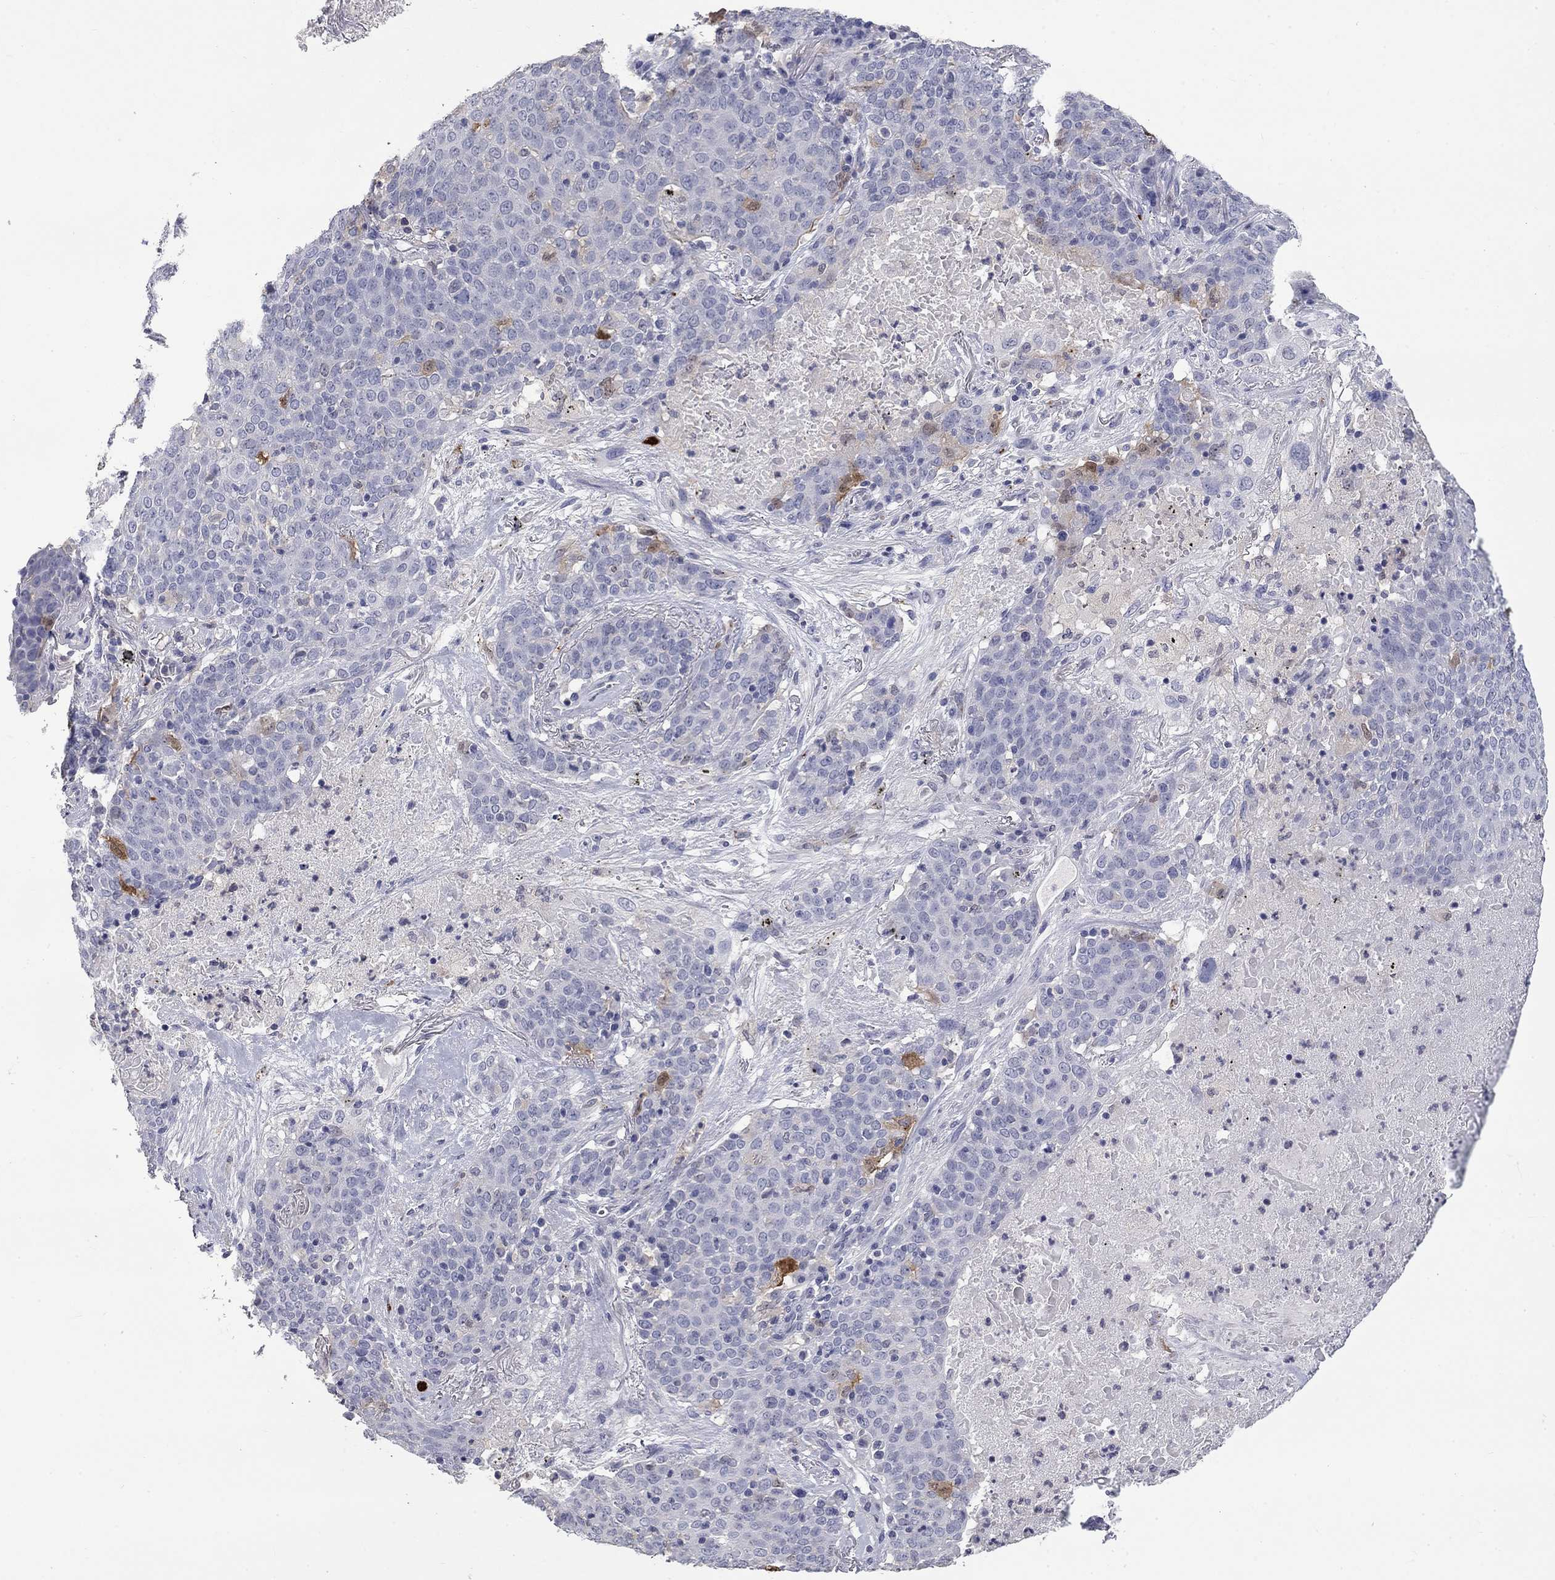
{"staining": {"intensity": "negative", "quantity": "none", "location": "none"}, "tissue": "lung cancer", "cell_type": "Tumor cells", "image_type": "cancer", "snomed": [{"axis": "morphology", "description": "Squamous cell carcinoma, NOS"}, {"axis": "topography", "description": "Lung"}], "caption": "High power microscopy micrograph of an immunohistochemistry micrograph of lung squamous cell carcinoma, revealing no significant expression in tumor cells.", "gene": "PLEK", "patient": {"sex": "male", "age": 82}}